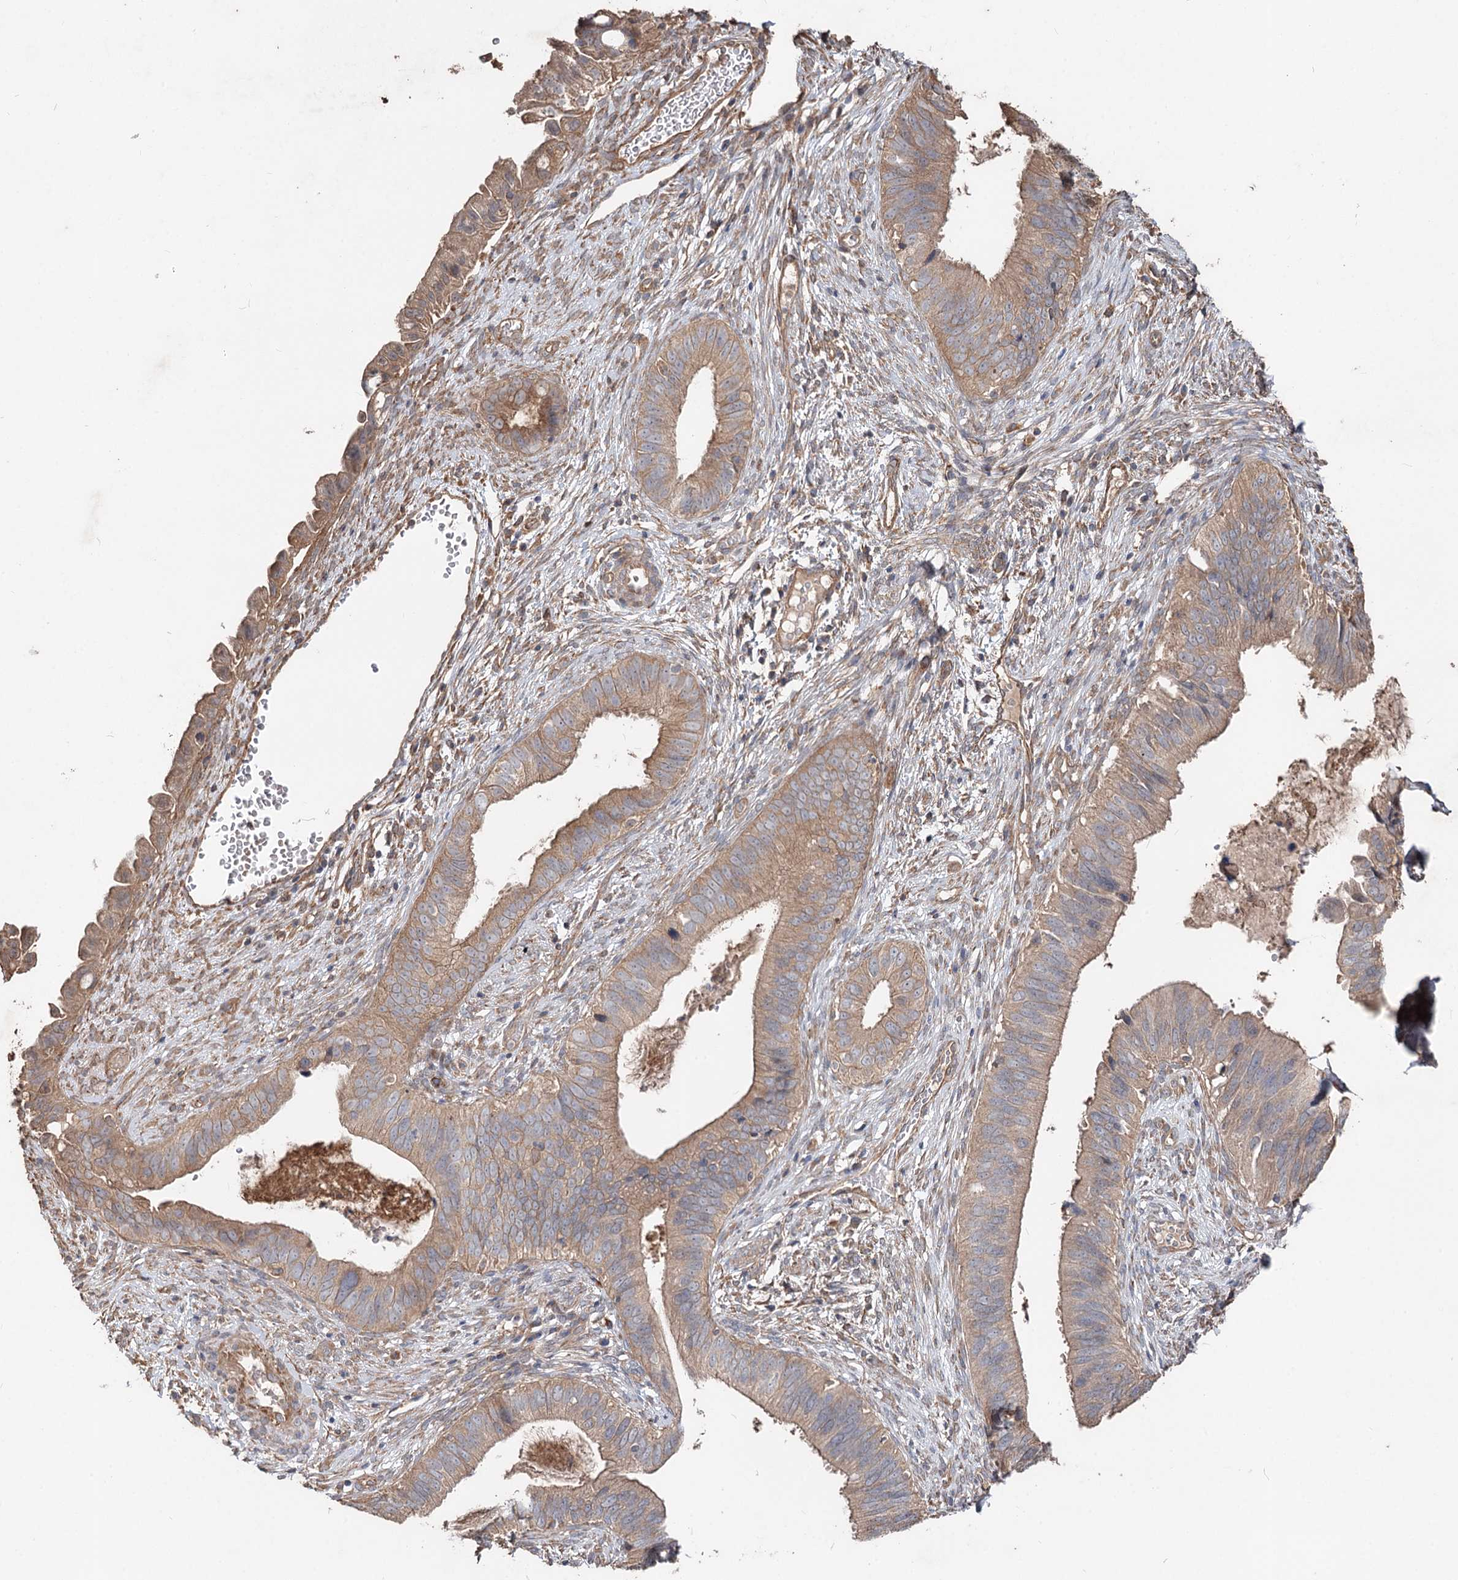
{"staining": {"intensity": "weak", "quantity": ">75%", "location": "cytoplasmic/membranous"}, "tissue": "cervical cancer", "cell_type": "Tumor cells", "image_type": "cancer", "snomed": [{"axis": "morphology", "description": "Adenocarcinoma, NOS"}, {"axis": "topography", "description": "Cervix"}], "caption": "A brown stain shows weak cytoplasmic/membranous positivity of a protein in human cervical adenocarcinoma tumor cells. (Brightfield microscopy of DAB IHC at high magnification).", "gene": "SPART", "patient": {"sex": "female", "age": 42}}